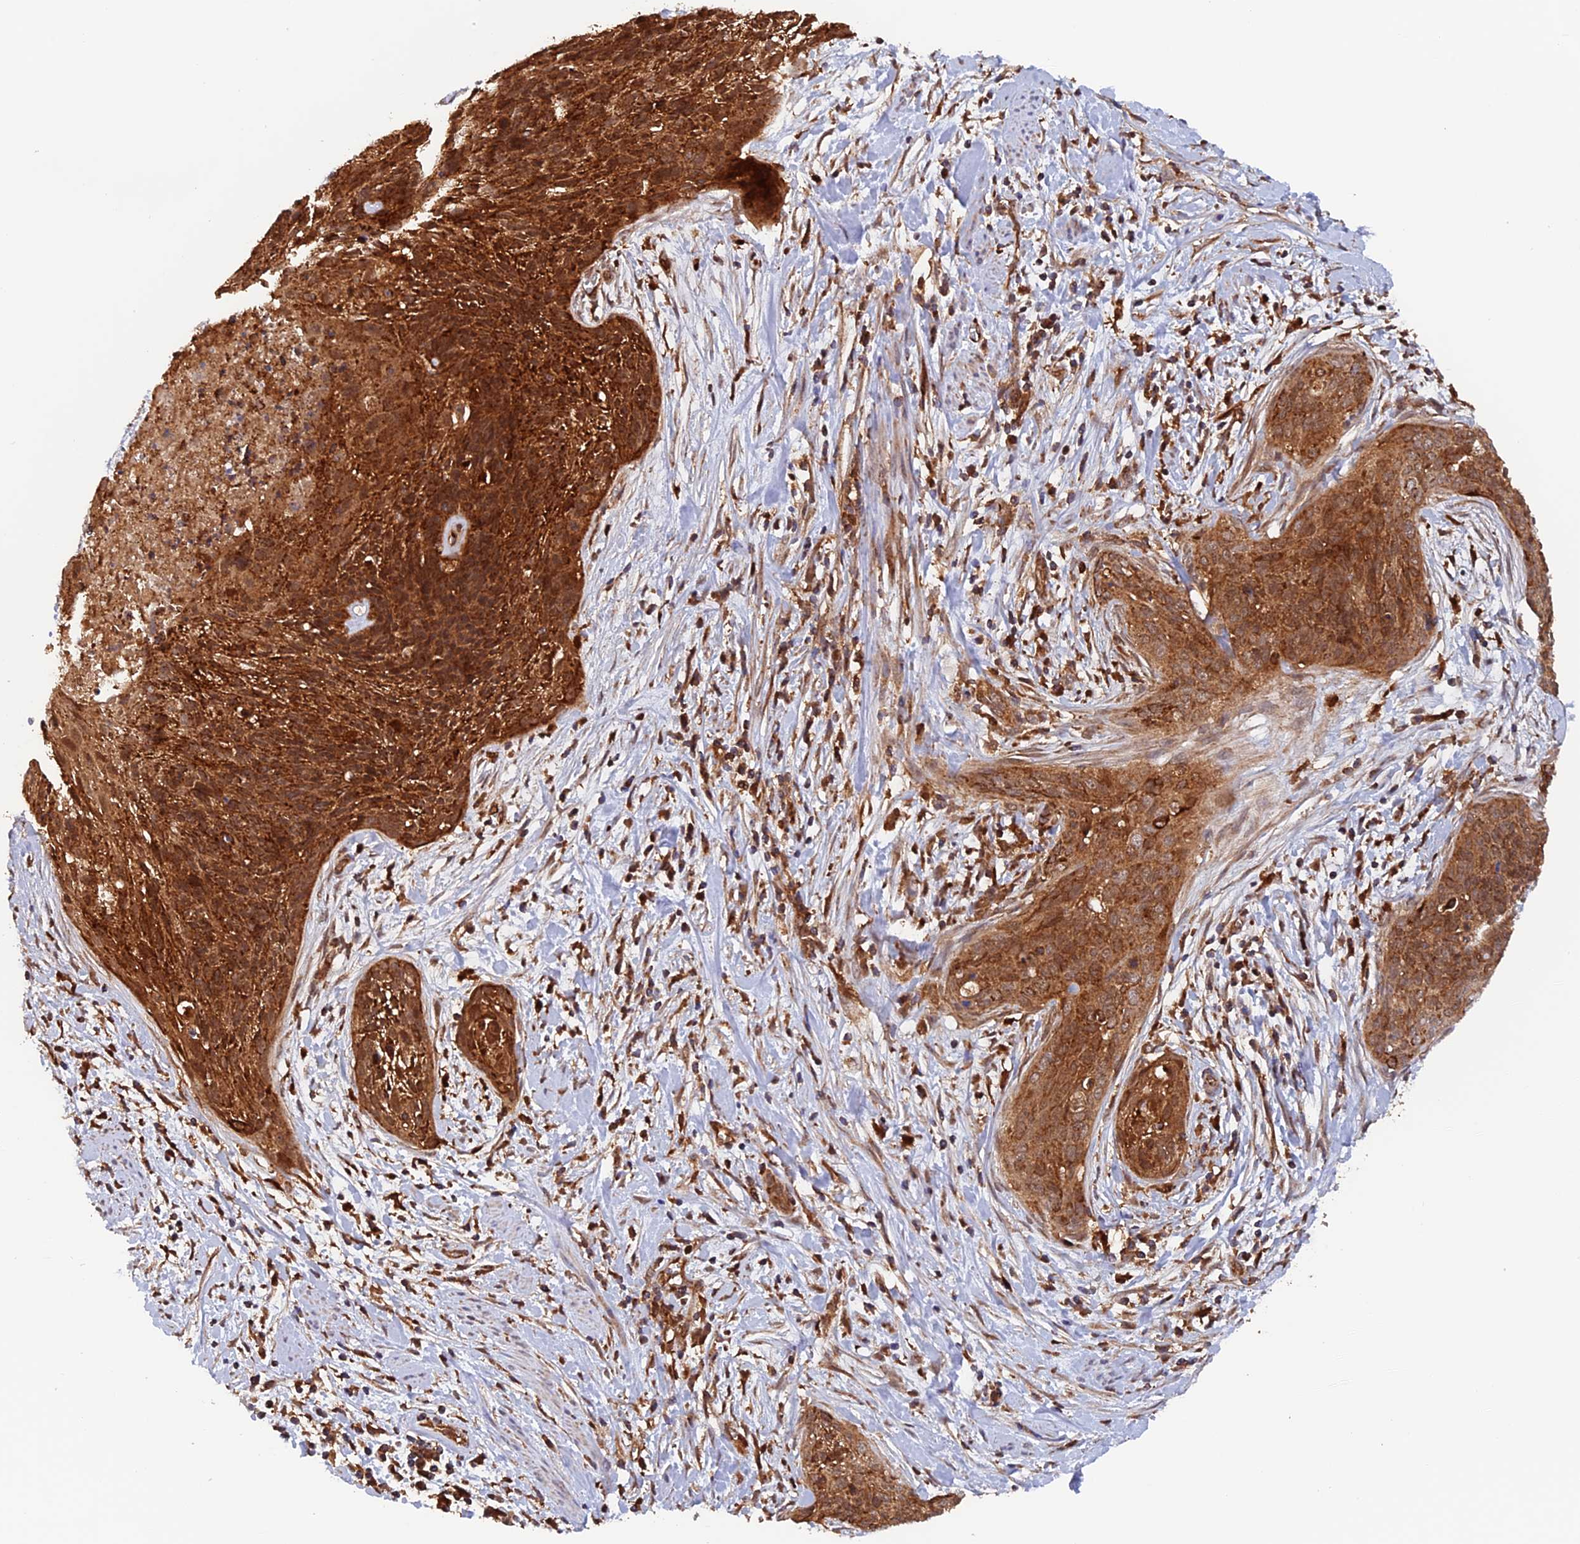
{"staining": {"intensity": "strong", "quantity": ">75%", "location": "cytoplasmic/membranous"}, "tissue": "cervical cancer", "cell_type": "Tumor cells", "image_type": "cancer", "snomed": [{"axis": "morphology", "description": "Squamous cell carcinoma, NOS"}, {"axis": "topography", "description": "Cervix"}], "caption": "This photomicrograph demonstrates immunohistochemistry (IHC) staining of squamous cell carcinoma (cervical), with high strong cytoplasmic/membranous expression in approximately >75% of tumor cells.", "gene": "DTYMK", "patient": {"sex": "female", "age": 55}}